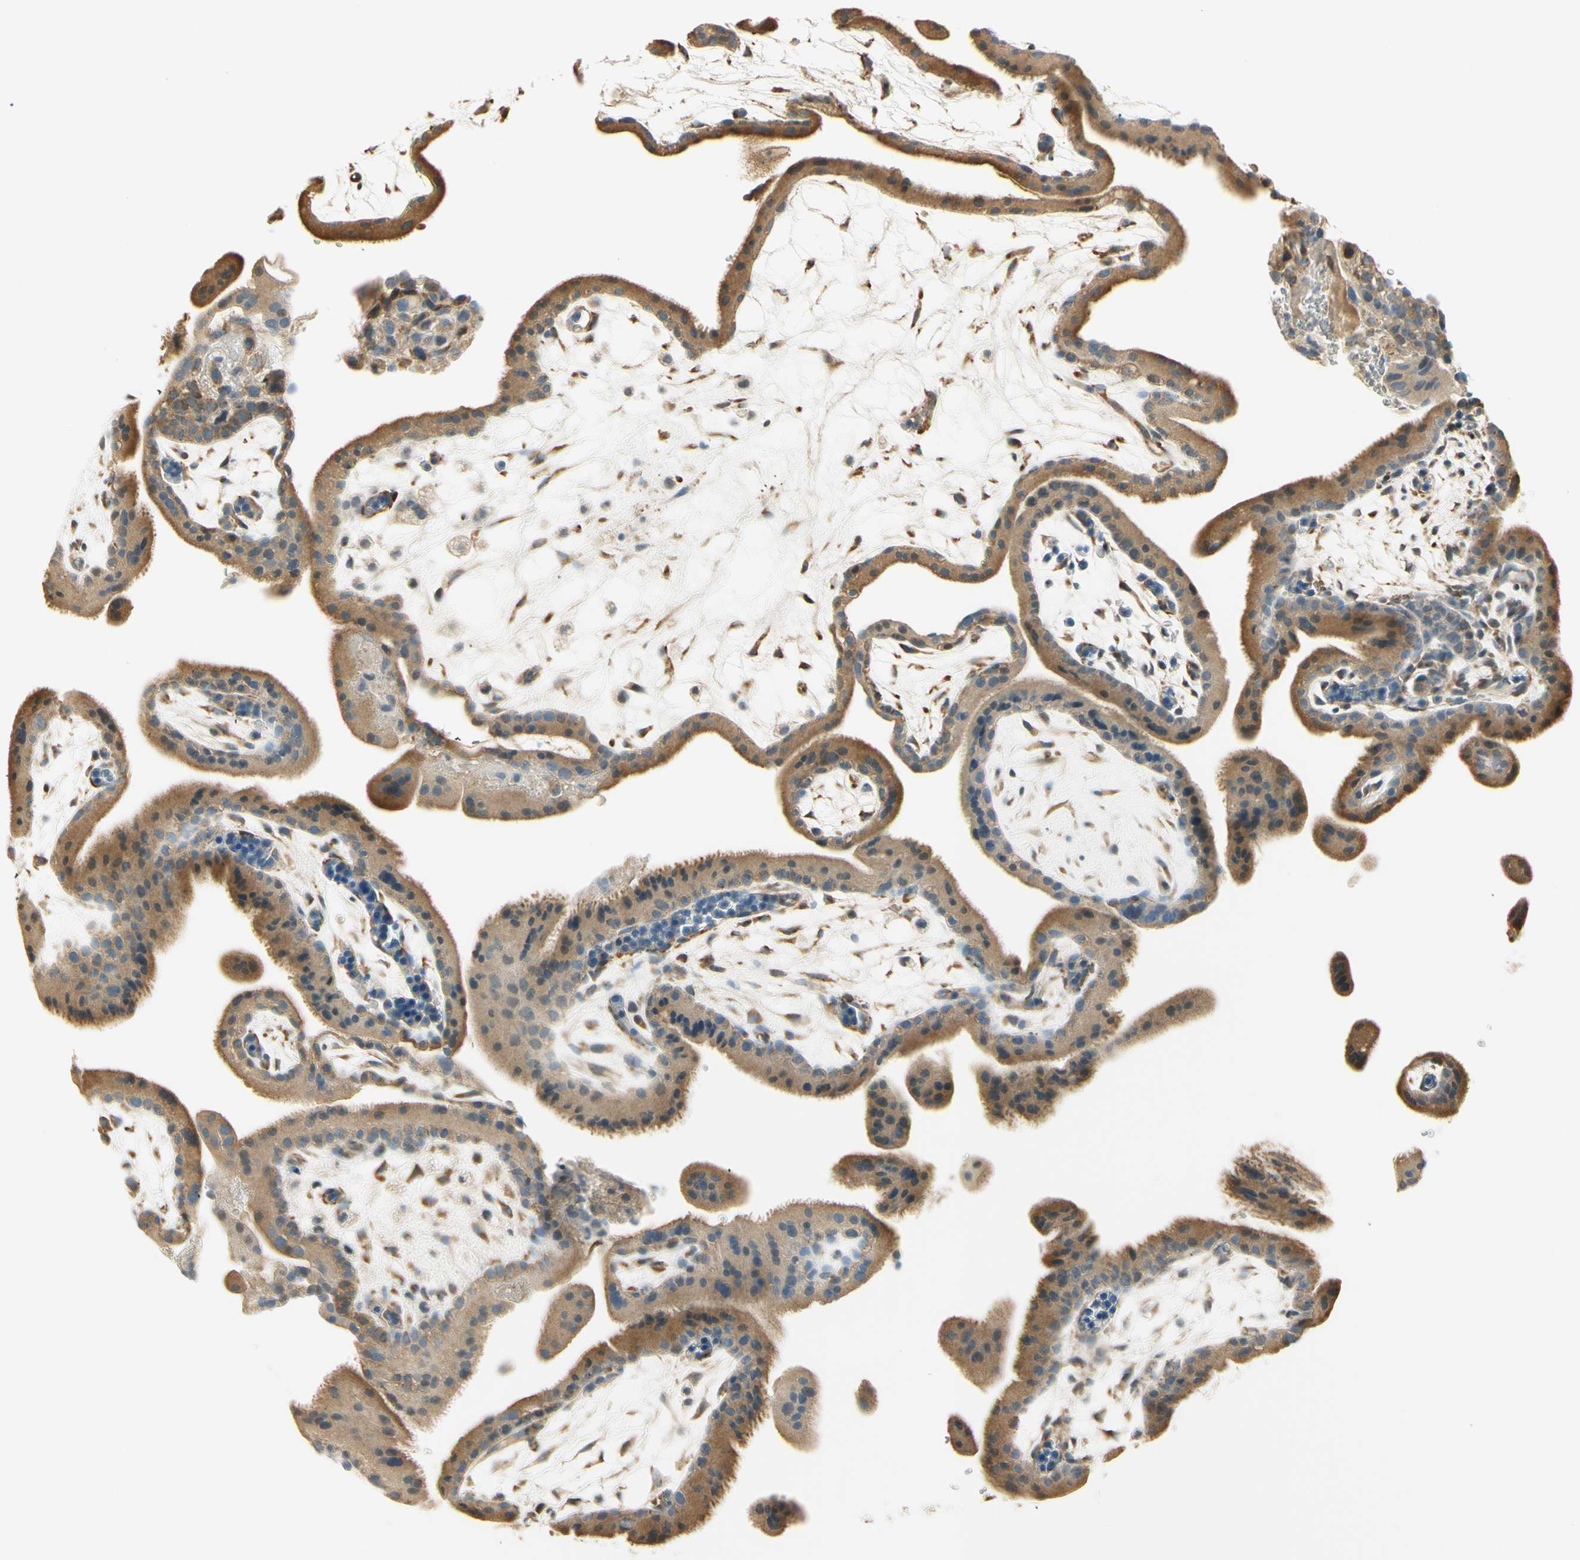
{"staining": {"intensity": "moderate", "quantity": ">75%", "location": "cytoplasmic/membranous"}, "tissue": "placenta", "cell_type": "Decidual cells", "image_type": "normal", "snomed": [{"axis": "morphology", "description": "Normal tissue, NOS"}, {"axis": "topography", "description": "Placenta"}], "caption": "The micrograph displays a brown stain indicating the presence of a protein in the cytoplasmic/membranous of decidual cells in placenta. (Brightfield microscopy of DAB IHC at high magnification).", "gene": "IGDCC4", "patient": {"sex": "female", "age": 19}}